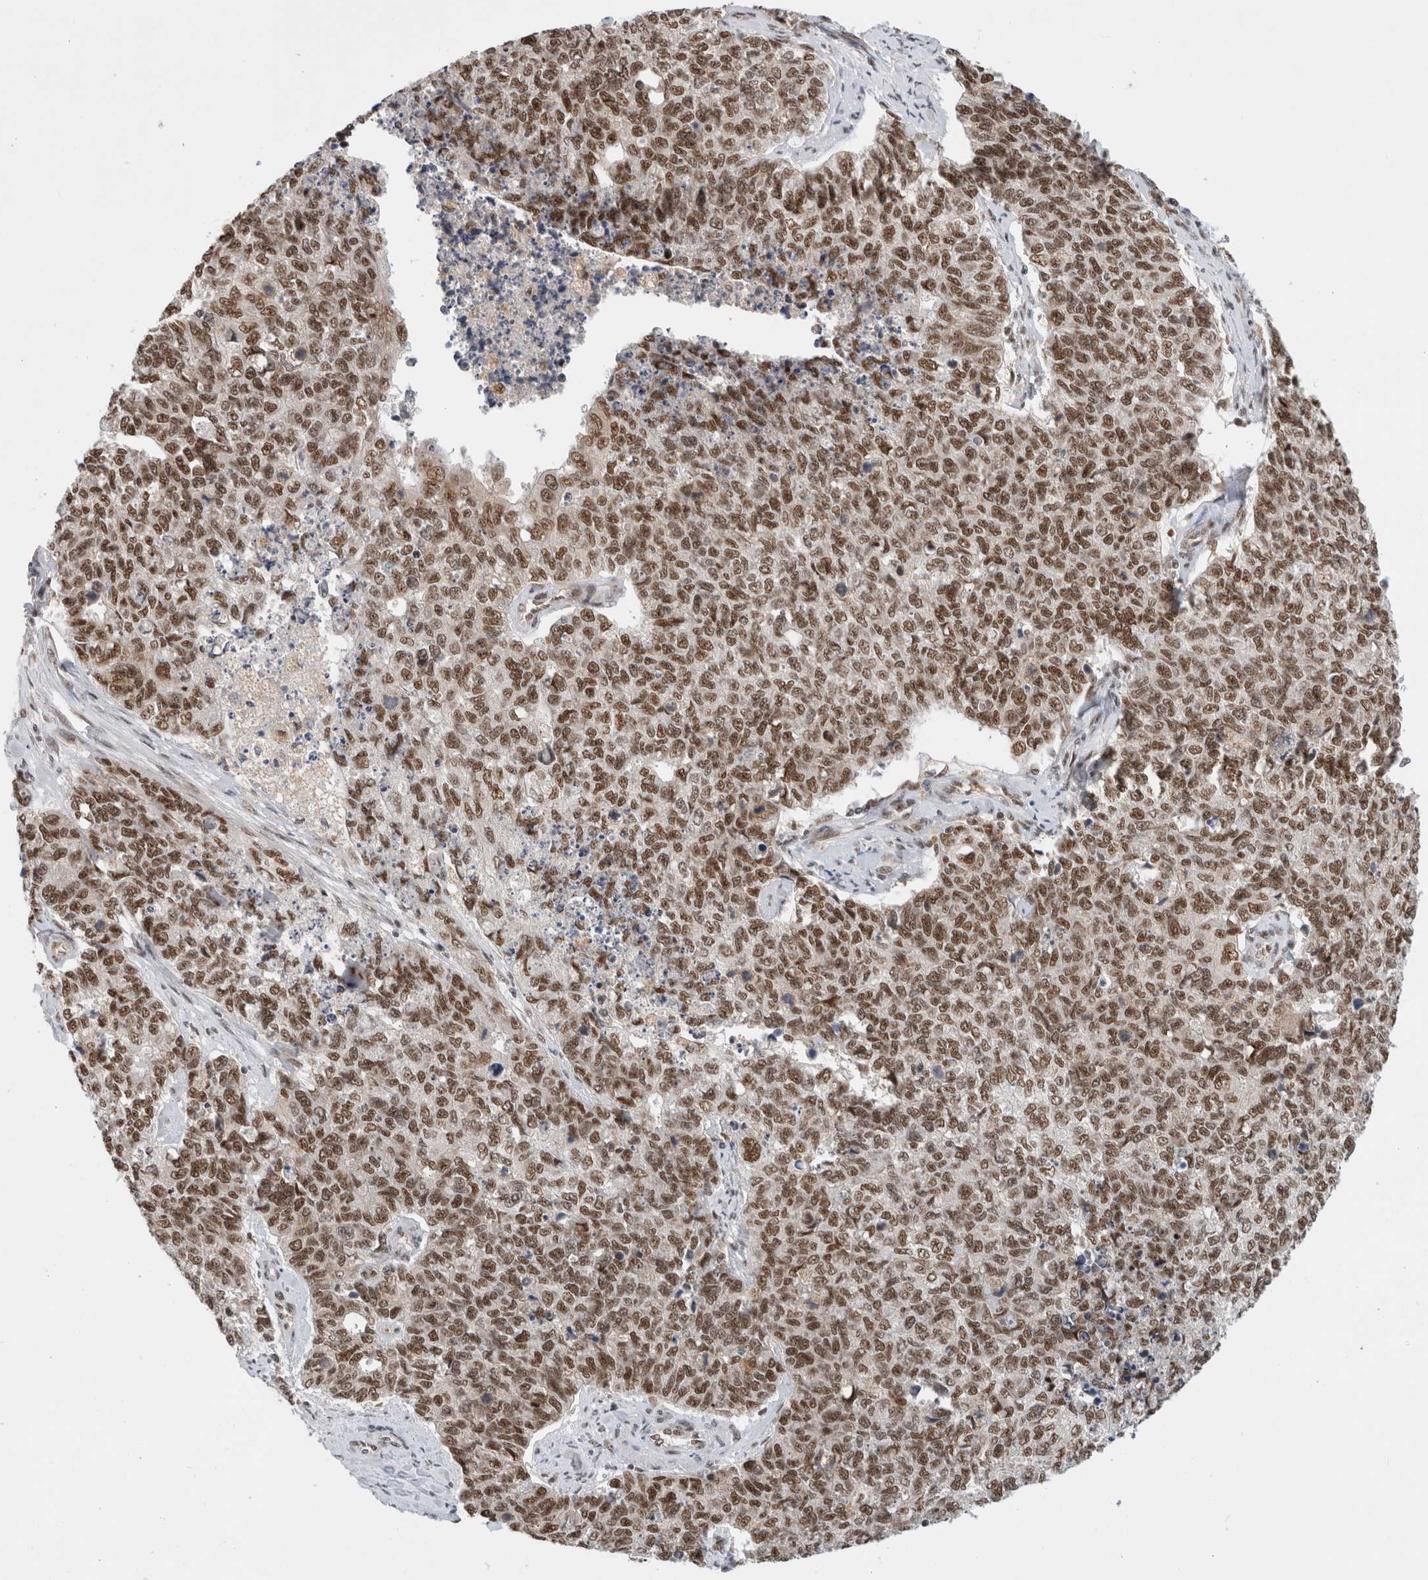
{"staining": {"intensity": "moderate", "quantity": ">75%", "location": "nuclear"}, "tissue": "cervical cancer", "cell_type": "Tumor cells", "image_type": "cancer", "snomed": [{"axis": "morphology", "description": "Squamous cell carcinoma, NOS"}, {"axis": "topography", "description": "Cervix"}], "caption": "Protein analysis of cervical cancer tissue demonstrates moderate nuclear expression in about >75% of tumor cells.", "gene": "NCAPG2", "patient": {"sex": "female", "age": 63}}